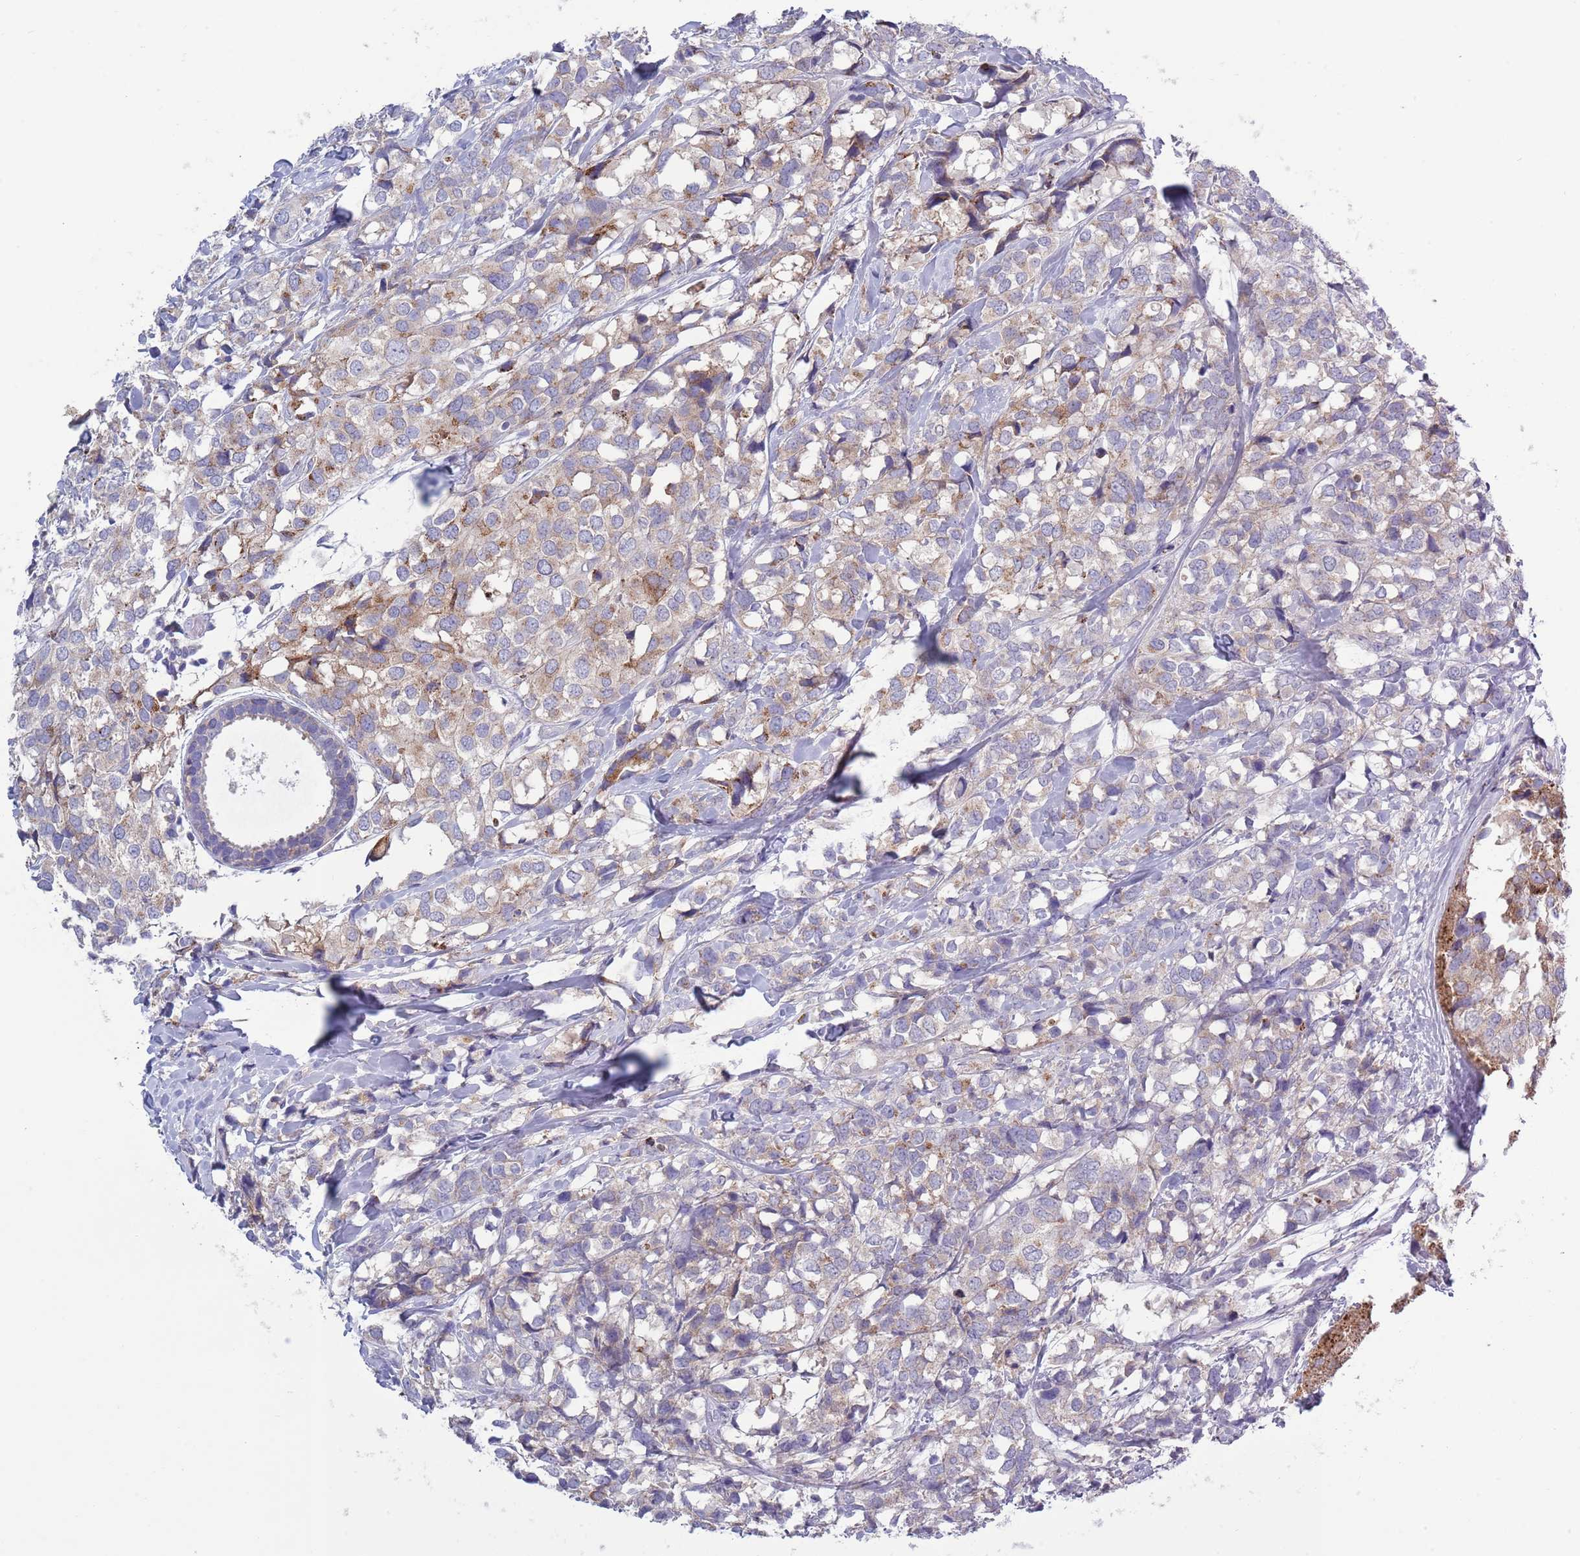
{"staining": {"intensity": "weak", "quantity": "25%-75%", "location": "cytoplasmic/membranous"}, "tissue": "breast cancer", "cell_type": "Tumor cells", "image_type": "cancer", "snomed": [{"axis": "morphology", "description": "Lobular carcinoma"}, {"axis": "topography", "description": "Breast"}], "caption": "Immunohistochemical staining of human breast lobular carcinoma demonstrates low levels of weak cytoplasmic/membranous protein expression in about 25%-75% of tumor cells. The staining is performed using DAB (3,3'-diaminobenzidine) brown chromogen to label protein expression. The nuclei are counter-stained blue using hematoxylin.", "gene": "ACSBG1", "patient": {"sex": "female", "age": 59}}